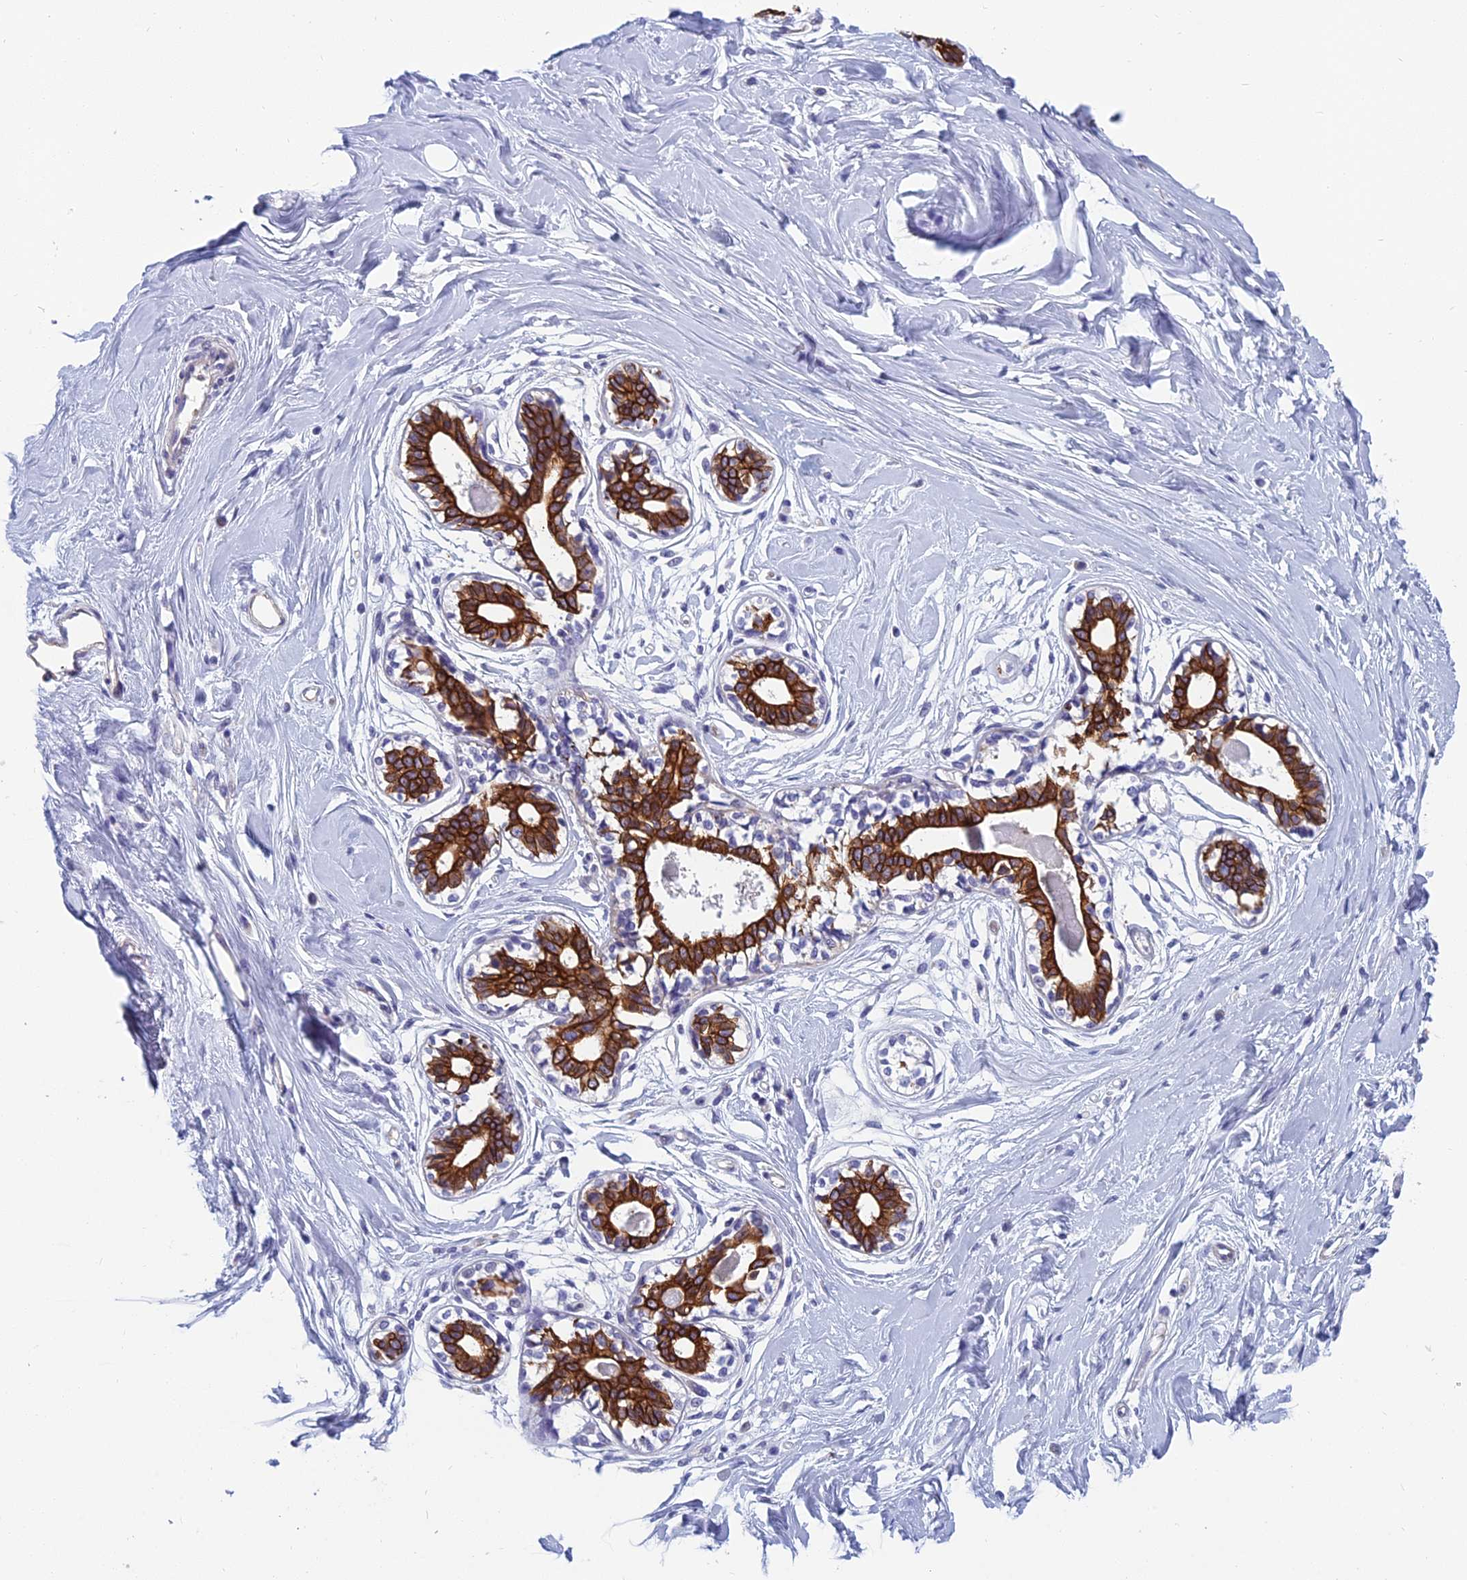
{"staining": {"intensity": "negative", "quantity": "none", "location": "none"}, "tissue": "breast", "cell_type": "Adipocytes", "image_type": "normal", "snomed": [{"axis": "morphology", "description": "Normal tissue, NOS"}, {"axis": "topography", "description": "Breast"}], "caption": "A photomicrograph of breast stained for a protein exhibits no brown staining in adipocytes. (DAB immunohistochemistry visualized using brightfield microscopy, high magnification).", "gene": "RBM41", "patient": {"sex": "female", "age": 45}}